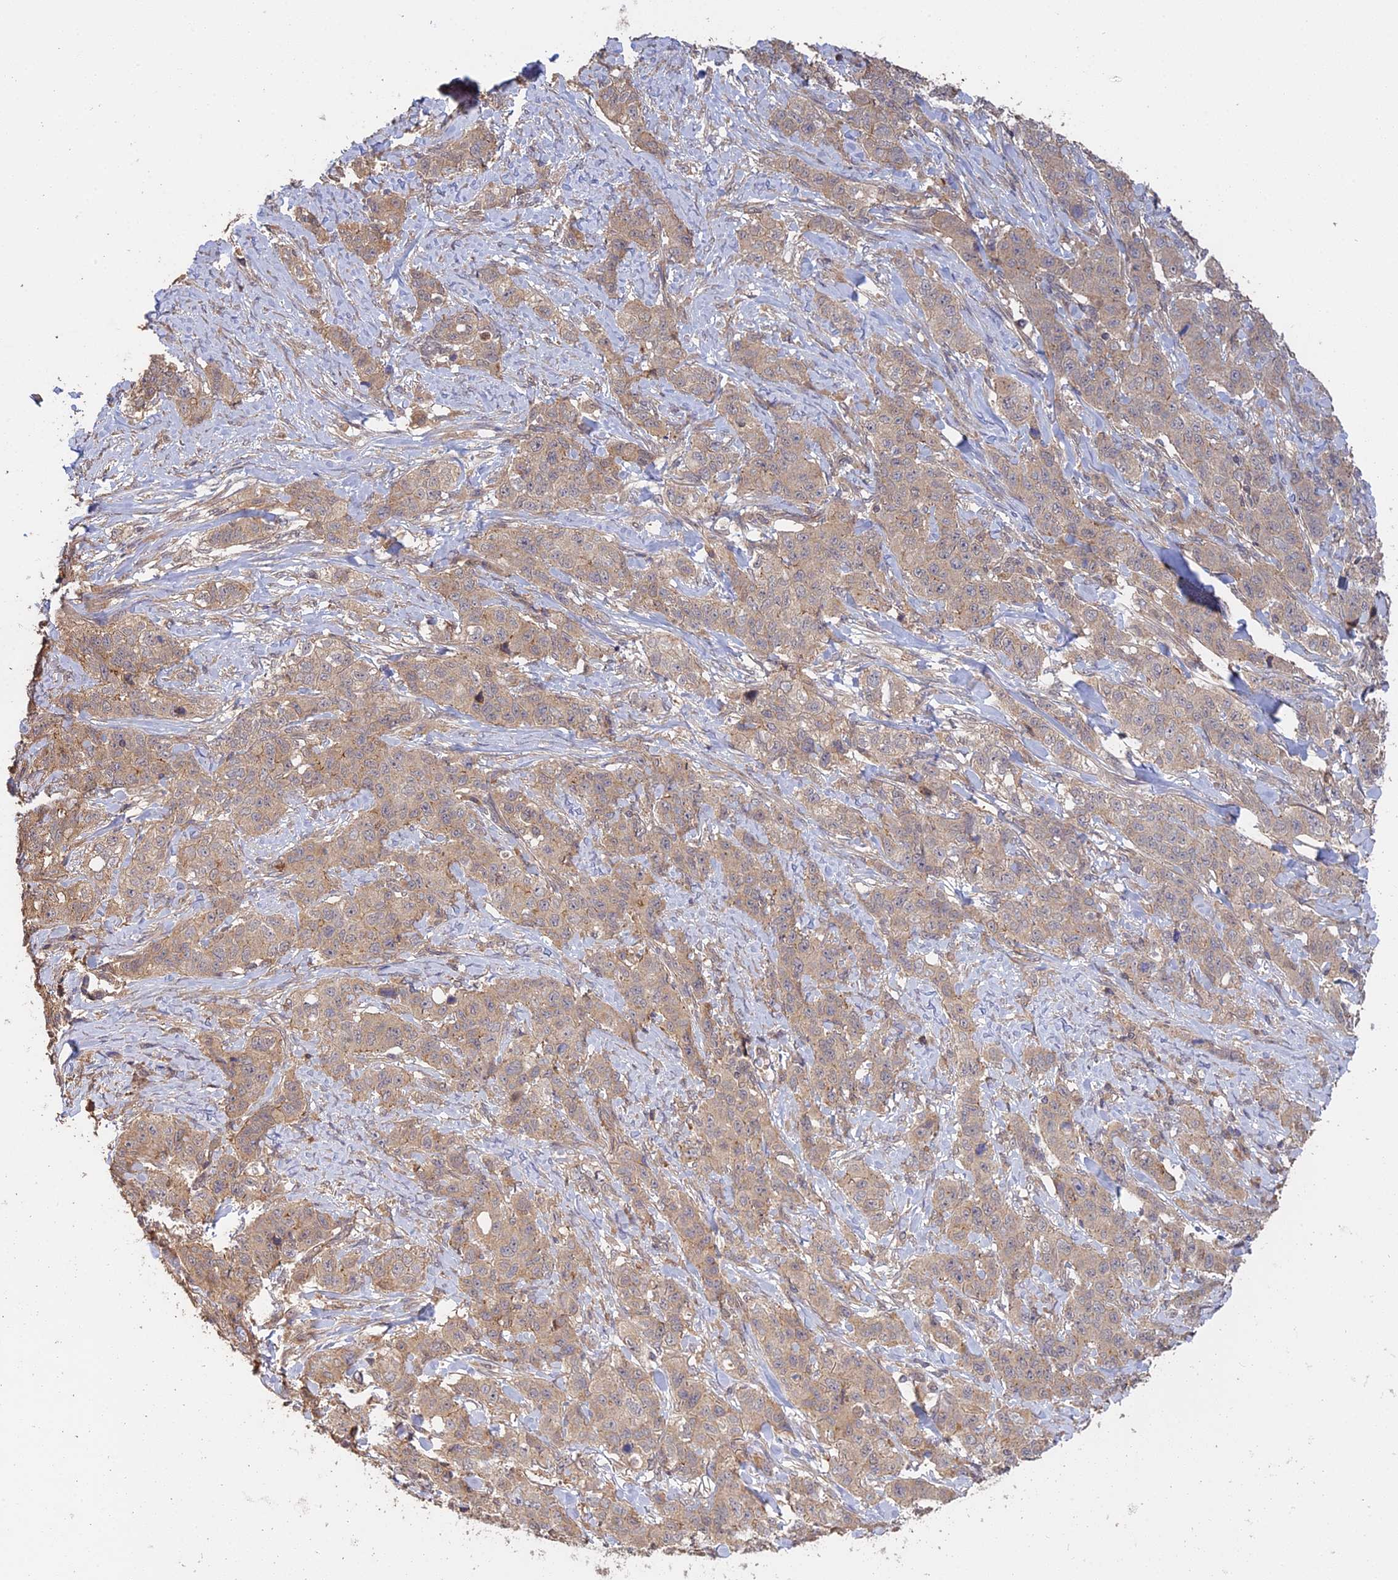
{"staining": {"intensity": "weak", "quantity": "<25%", "location": "cytoplasmic/membranous"}, "tissue": "stomach cancer", "cell_type": "Tumor cells", "image_type": "cancer", "snomed": [{"axis": "morphology", "description": "Adenocarcinoma, NOS"}, {"axis": "topography", "description": "Stomach"}], "caption": "Histopathology image shows no protein positivity in tumor cells of adenocarcinoma (stomach) tissue.", "gene": "ARHGAP40", "patient": {"sex": "male", "age": 48}}